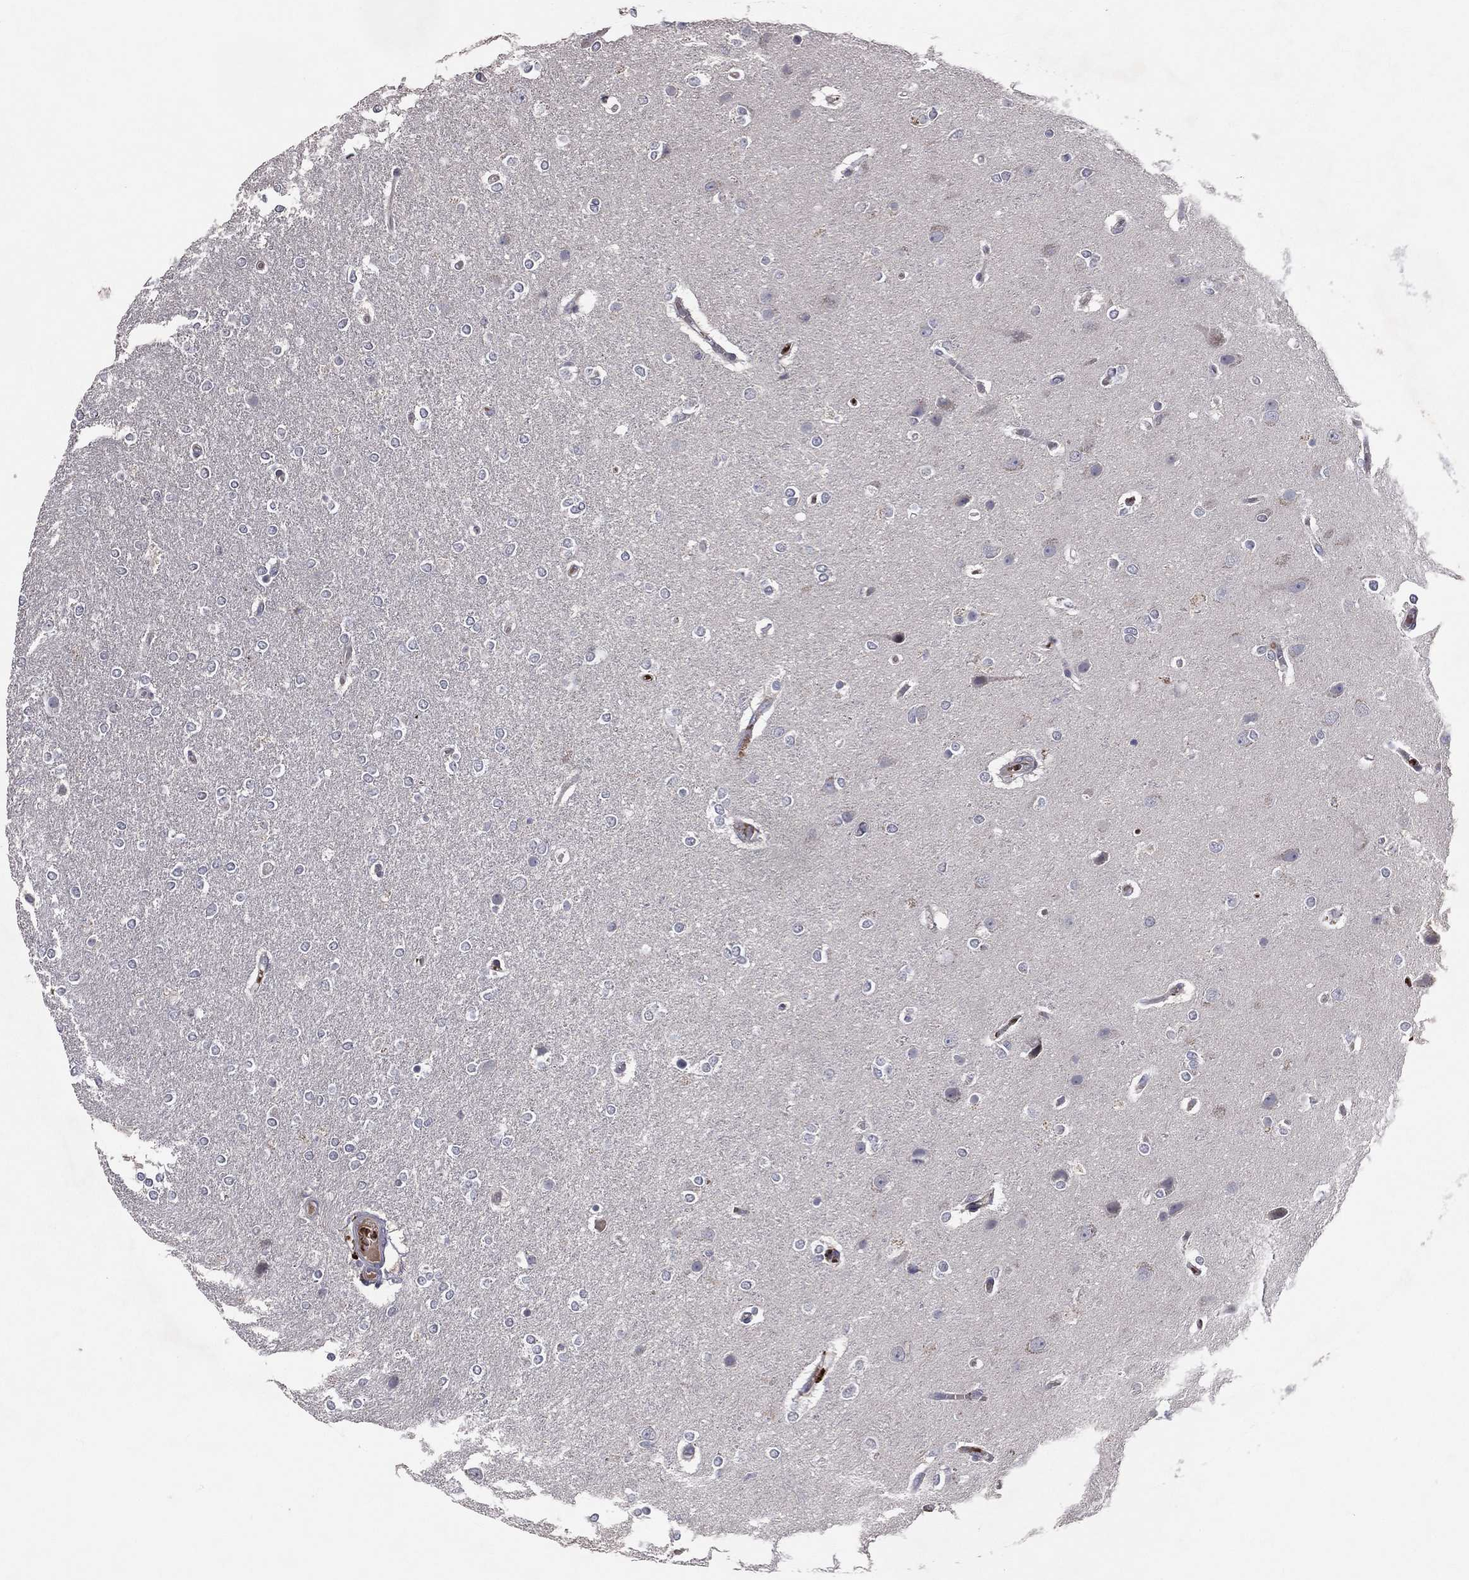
{"staining": {"intensity": "negative", "quantity": "none", "location": "none"}, "tissue": "glioma", "cell_type": "Tumor cells", "image_type": "cancer", "snomed": [{"axis": "morphology", "description": "Glioma, malignant, High grade"}, {"axis": "topography", "description": "Brain"}], "caption": "Malignant glioma (high-grade) was stained to show a protein in brown. There is no significant positivity in tumor cells.", "gene": "DNAH7", "patient": {"sex": "female", "age": 61}}